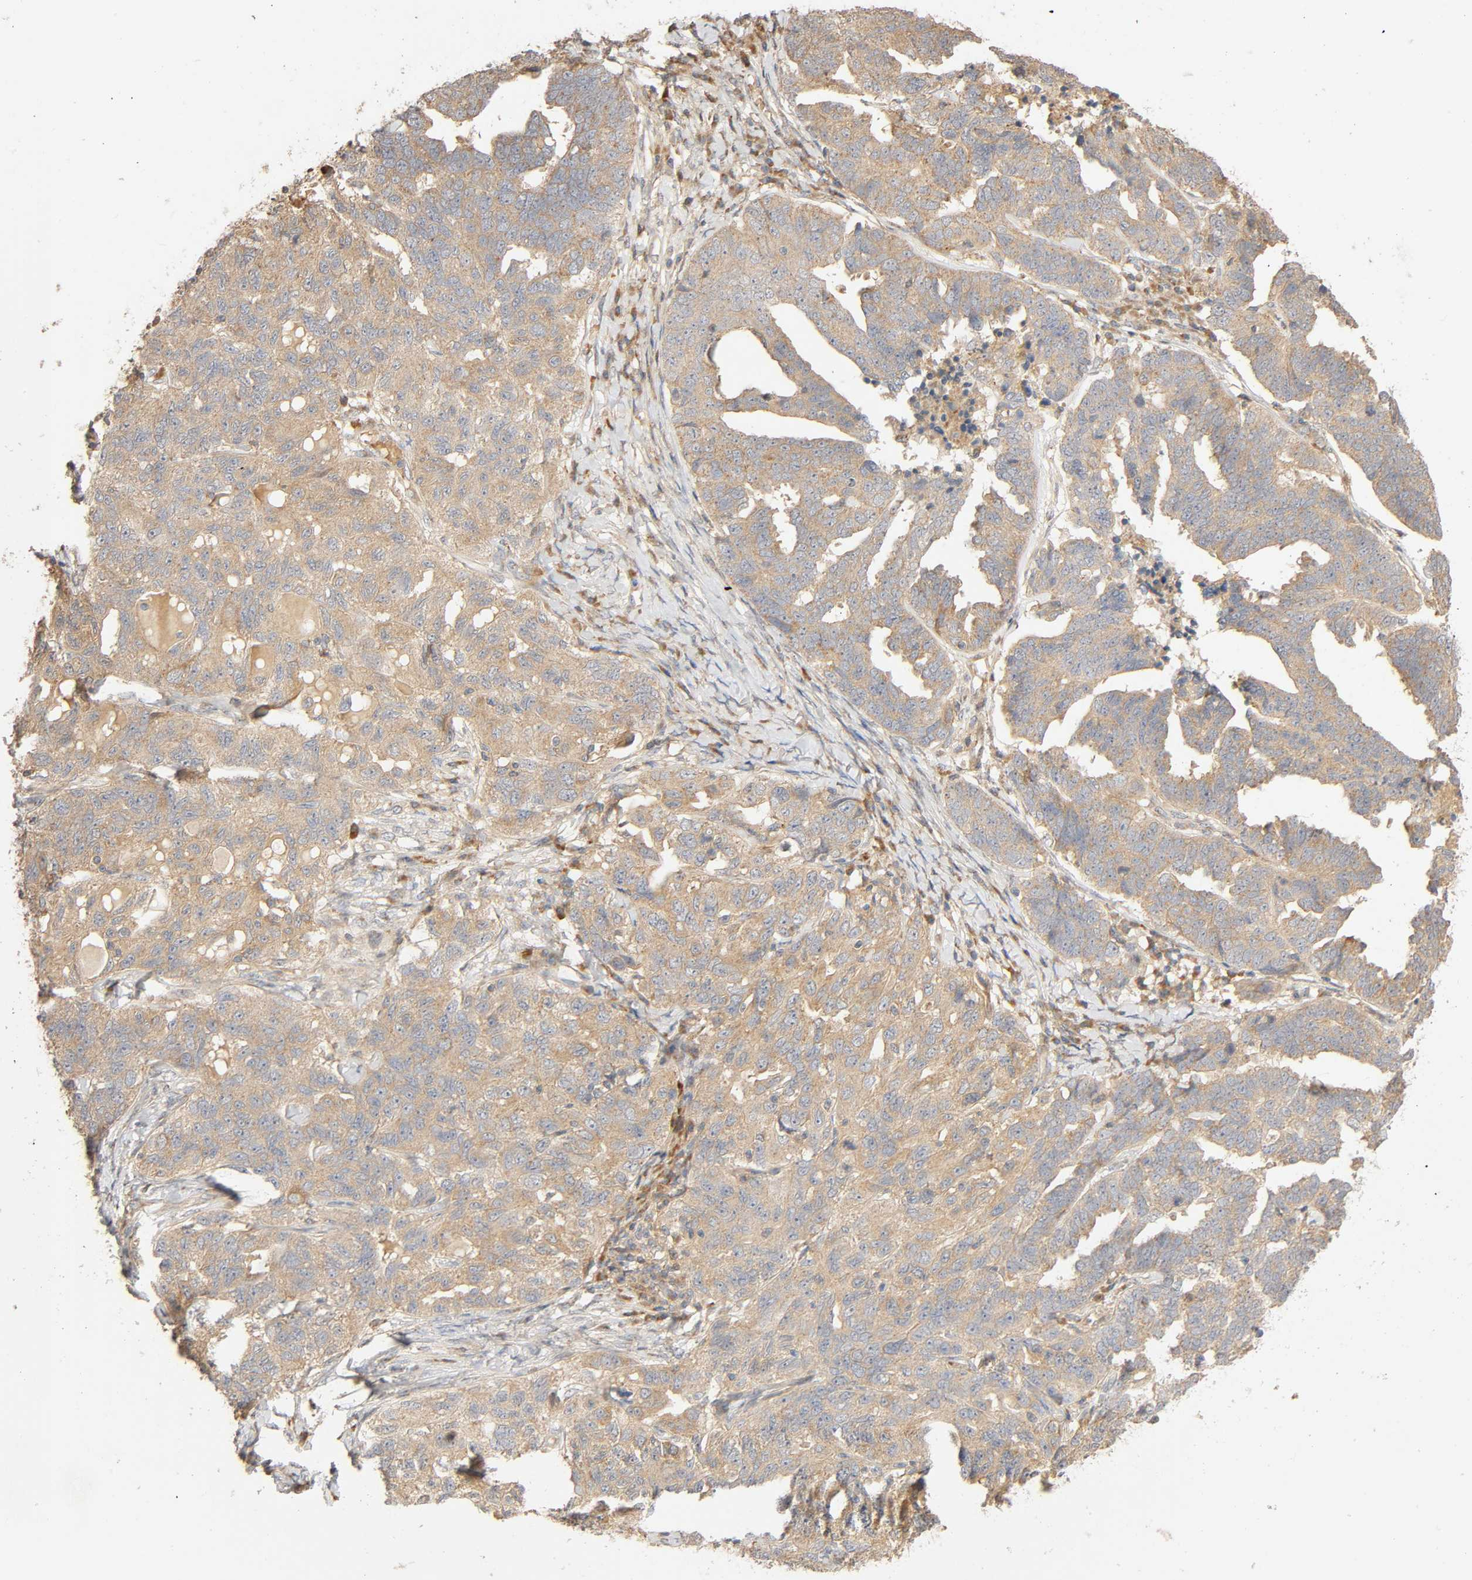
{"staining": {"intensity": "moderate", "quantity": "25%-75%", "location": "cytoplasmic/membranous"}, "tissue": "ovarian cancer", "cell_type": "Tumor cells", "image_type": "cancer", "snomed": [{"axis": "morphology", "description": "Cystadenocarcinoma, serous, NOS"}, {"axis": "topography", "description": "Ovary"}], "caption": "This is an image of immunohistochemistry (IHC) staining of ovarian serous cystadenocarcinoma, which shows moderate positivity in the cytoplasmic/membranous of tumor cells.", "gene": "SGSM1", "patient": {"sex": "female", "age": 82}}